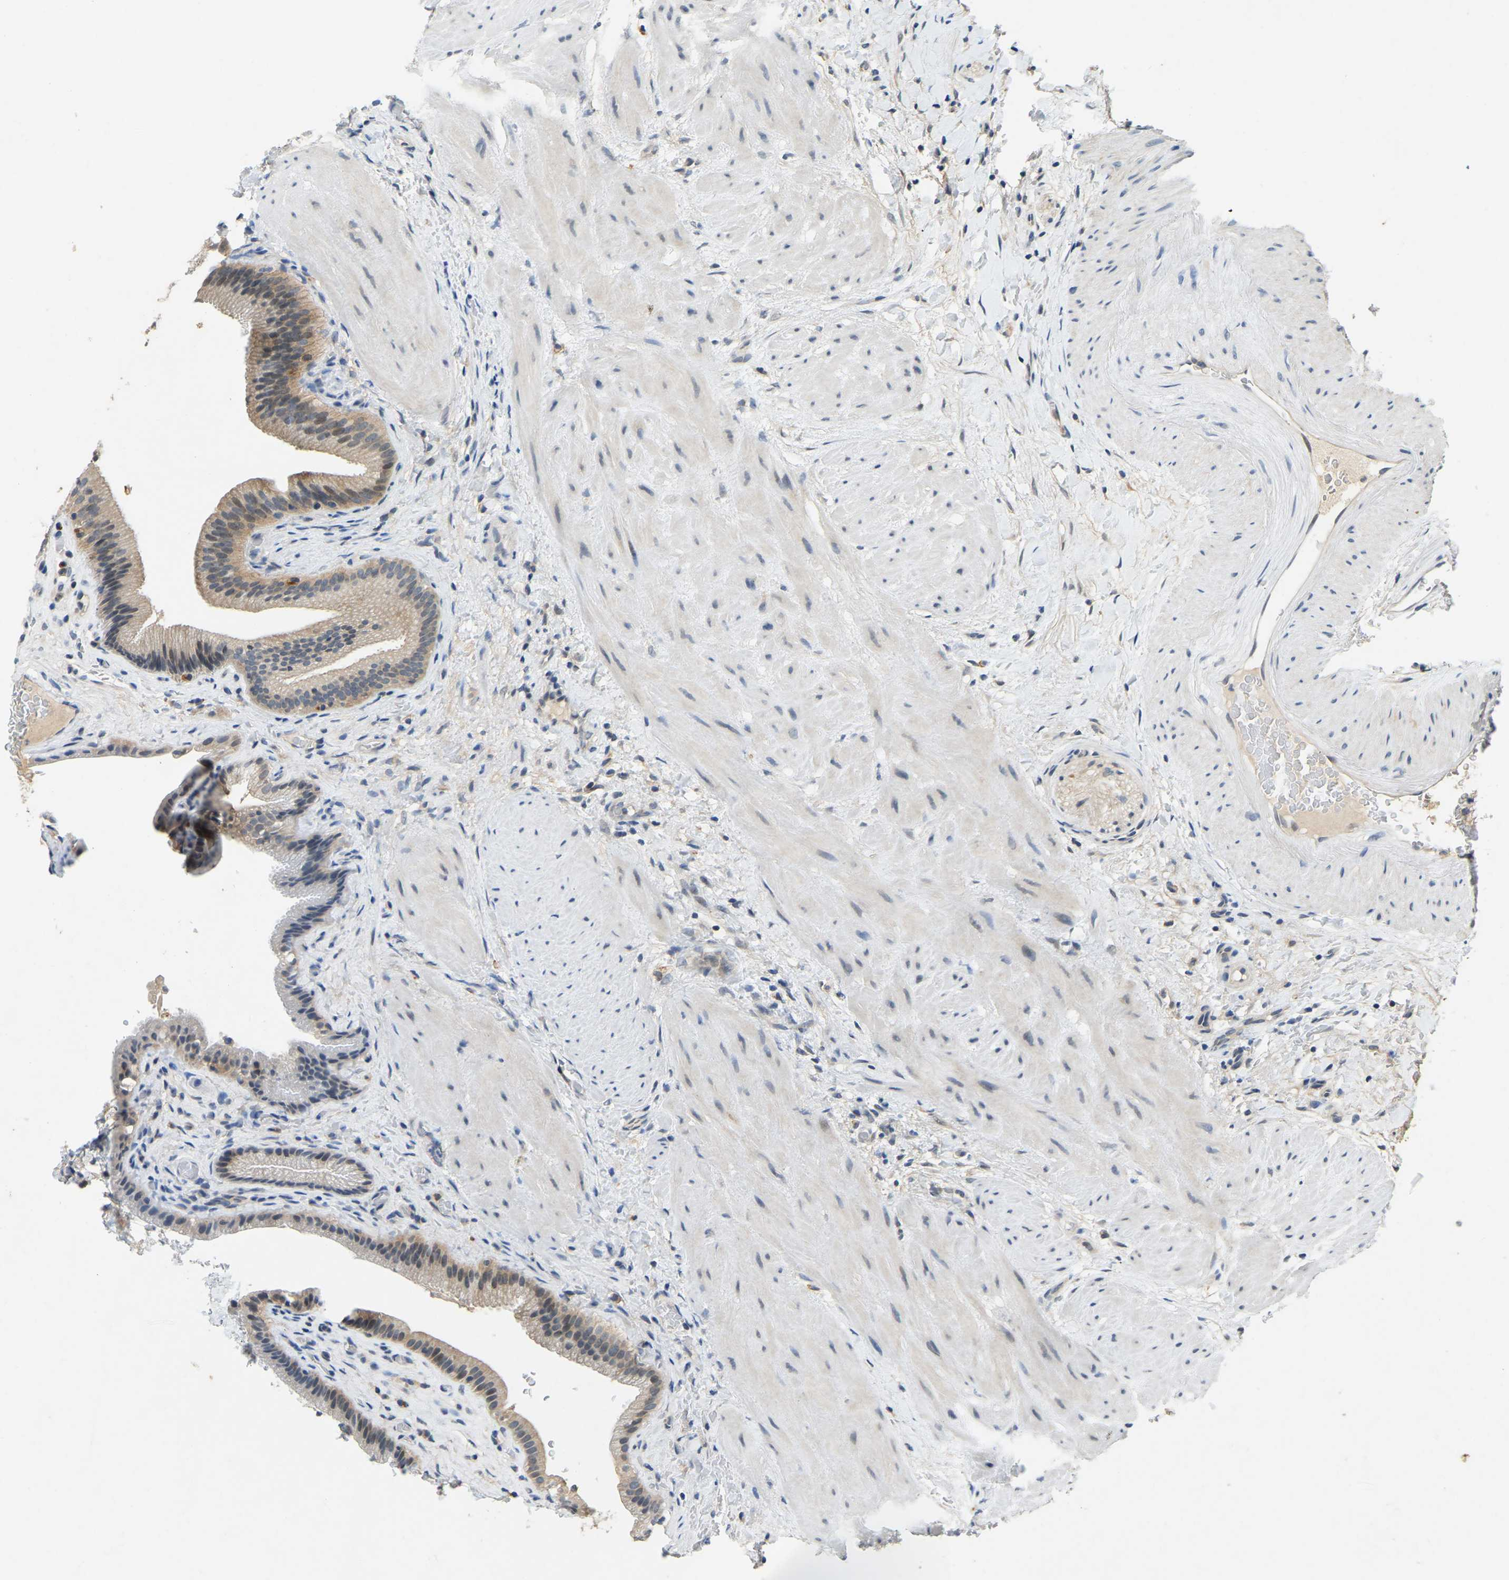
{"staining": {"intensity": "weak", "quantity": "25%-75%", "location": "cytoplasmic/membranous"}, "tissue": "gallbladder", "cell_type": "Glandular cells", "image_type": "normal", "snomed": [{"axis": "morphology", "description": "Normal tissue, NOS"}, {"axis": "topography", "description": "Gallbladder"}], "caption": "DAB immunohistochemical staining of normal human gallbladder displays weak cytoplasmic/membranous protein expression in approximately 25%-75% of glandular cells.", "gene": "AHNAK", "patient": {"sex": "male", "age": 49}}